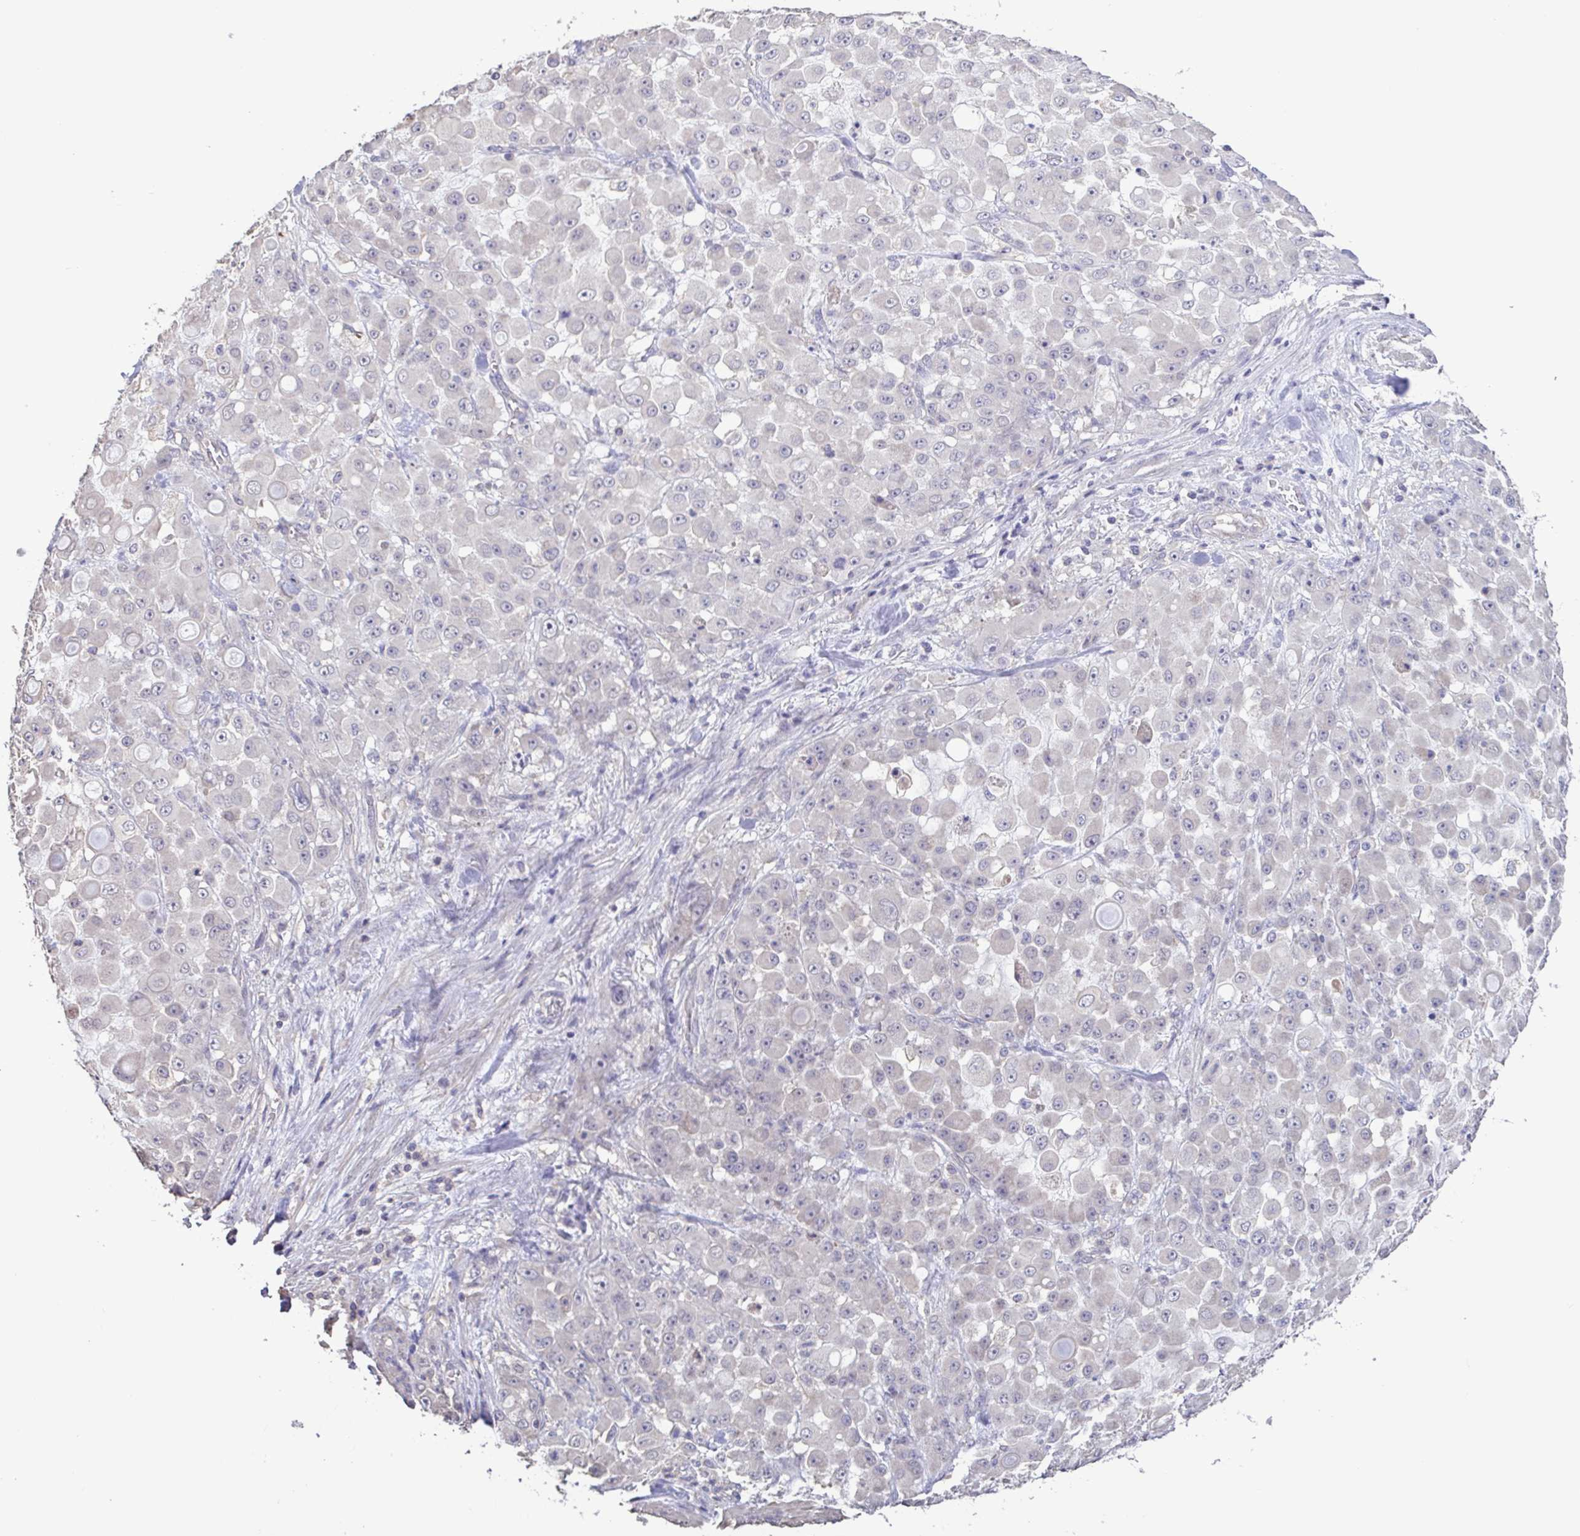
{"staining": {"intensity": "negative", "quantity": "none", "location": "none"}, "tissue": "stomach cancer", "cell_type": "Tumor cells", "image_type": "cancer", "snomed": [{"axis": "morphology", "description": "Adenocarcinoma, NOS"}, {"axis": "topography", "description": "Stomach"}], "caption": "The immunohistochemistry (IHC) photomicrograph has no significant positivity in tumor cells of stomach adenocarcinoma tissue.", "gene": "ACTRT2", "patient": {"sex": "female", "age": 76}}